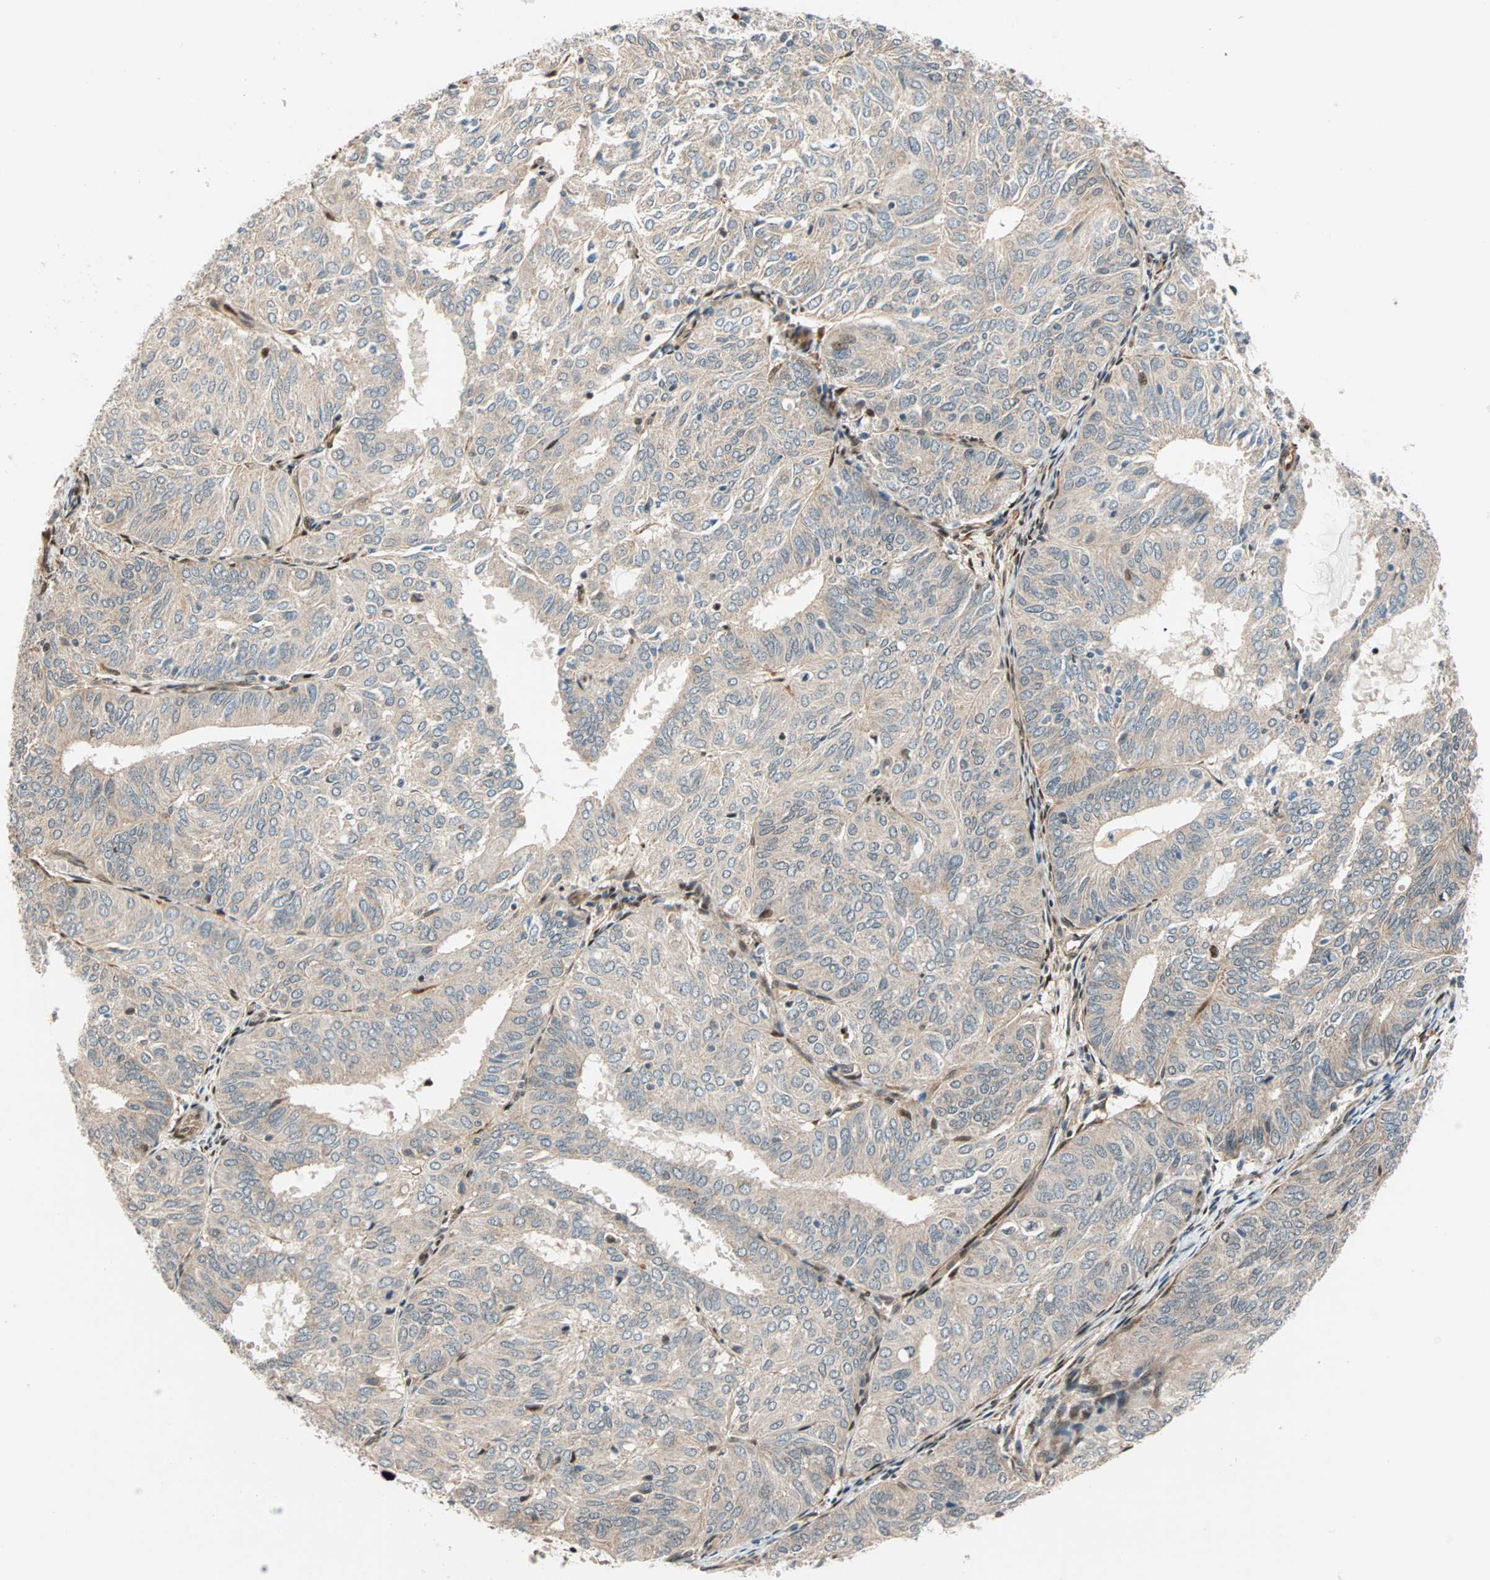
{"staining": {"intensity": "weak", "quantity": ">75%", "location": "cytoplasmic/membranous"}, "tissue": "endometrial cancer", "cell_type": "Tumor cells", "image_type": "cancer", "snomed": [{"axis": "morphology", "description": "Adenocarcinoma, NOS"}, {"axis": "topography", "description": "Uterus"}], "caption": "Immunohistochemical staining of human adenocarcinoma (endometrial) reveals low levels of weak cytoplasmic/membranous staining in about >75% of tumor cells. Using DAB (3,3'-diaminobenzidine) (brown) and hematoxylin (blue) stains, captured at high magnification using brightfield microscopy.", "gene": "HECW1", "patient": {"sex": "female", "age": 60}}